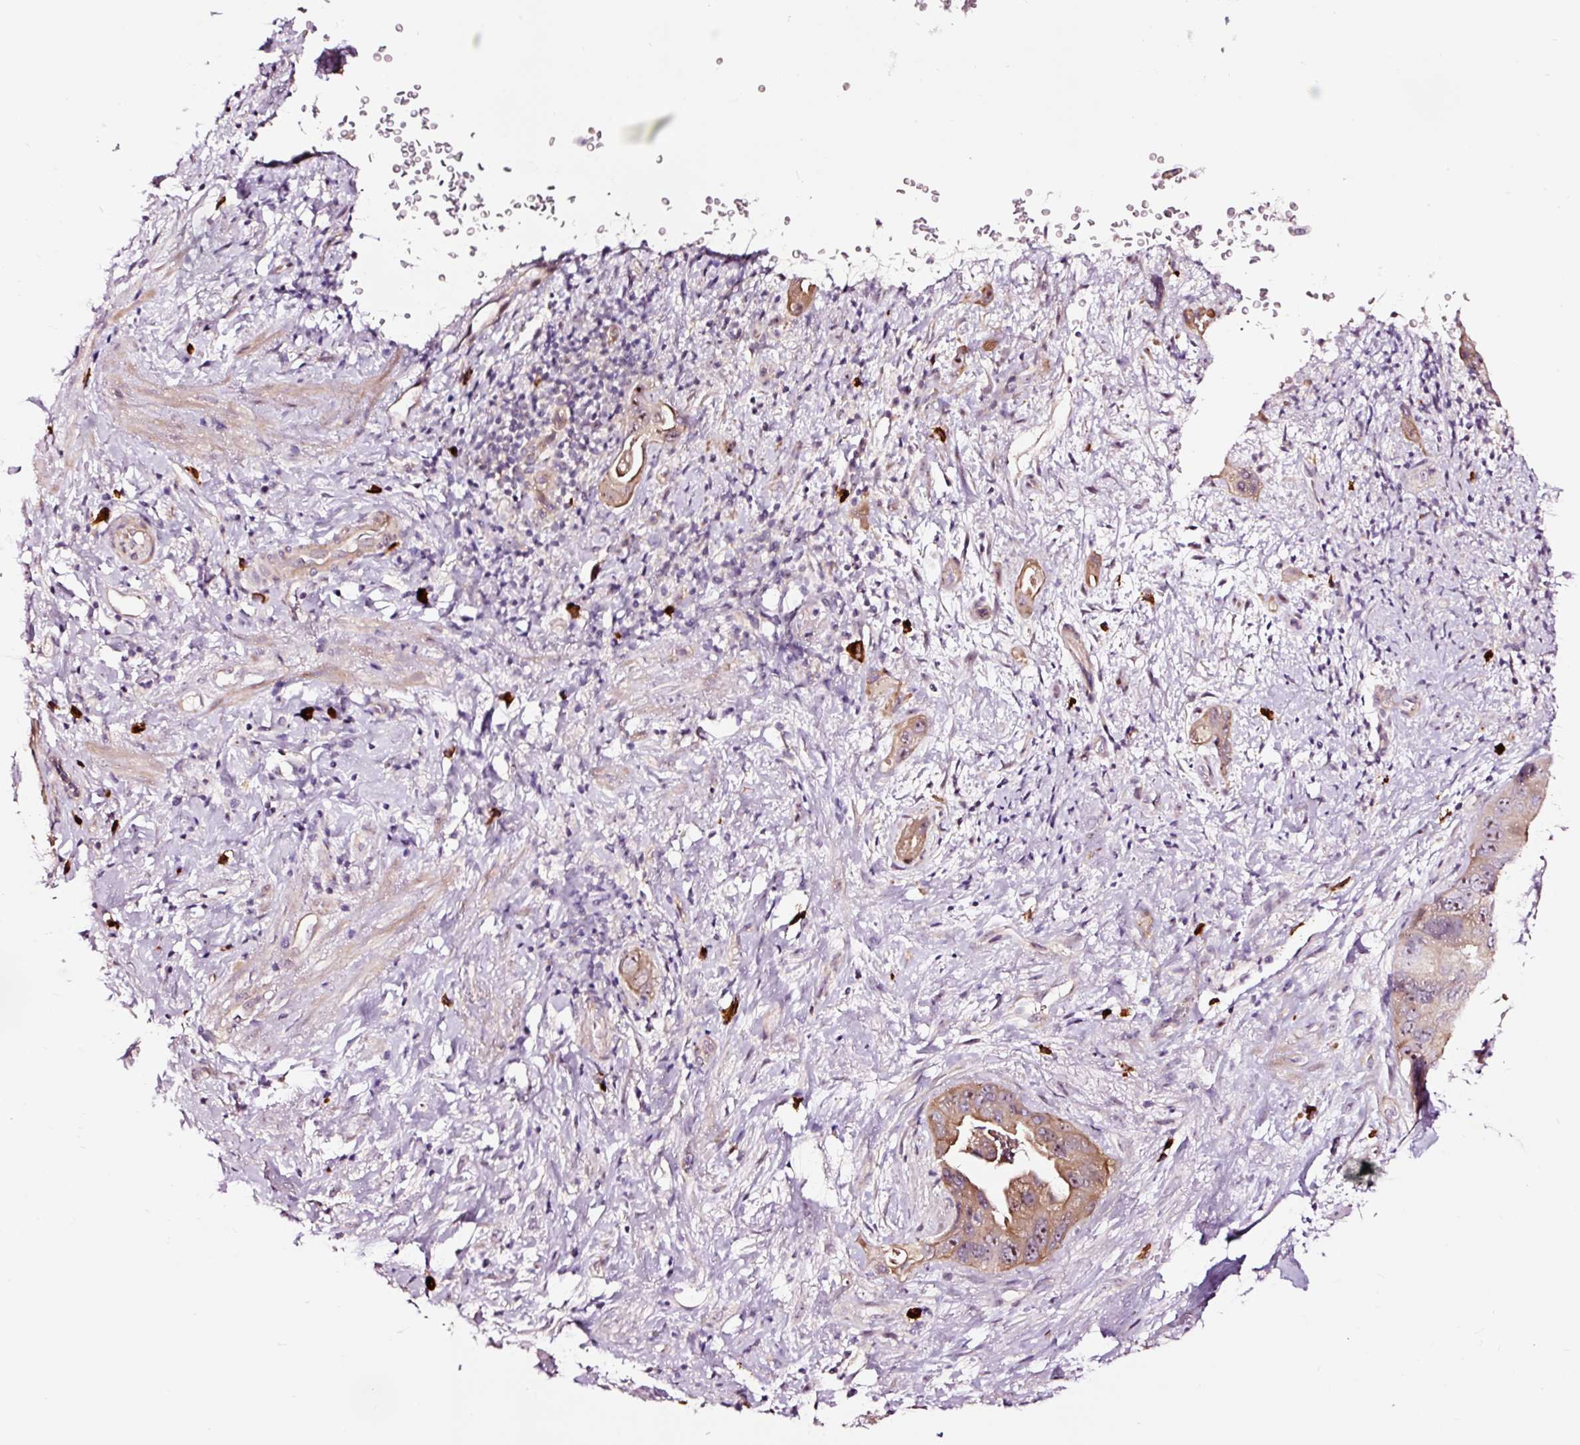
{"staining": {"intensity": "moderate", "quantity": ">75%", "location": "cytoplasmic/membranous,nuclear"}, "tissue": "pancreatic cancer", "cell_type": "Tumor cells", "image_type": "cancer", "snomed": [{"axis": "morphology", "description": "Adenocarcinoma, NOS"}, {"axis": "topography", "description": "Pancreas"}], "caption": "Moderate cytoplasmic/membranous and nuclear positivity is appreciated in approximately >75% of tumor cells in adenocarcinoma (pancreatic).", "gene": "UTP14A", "patient": {"sex": "female", "age": 78}}